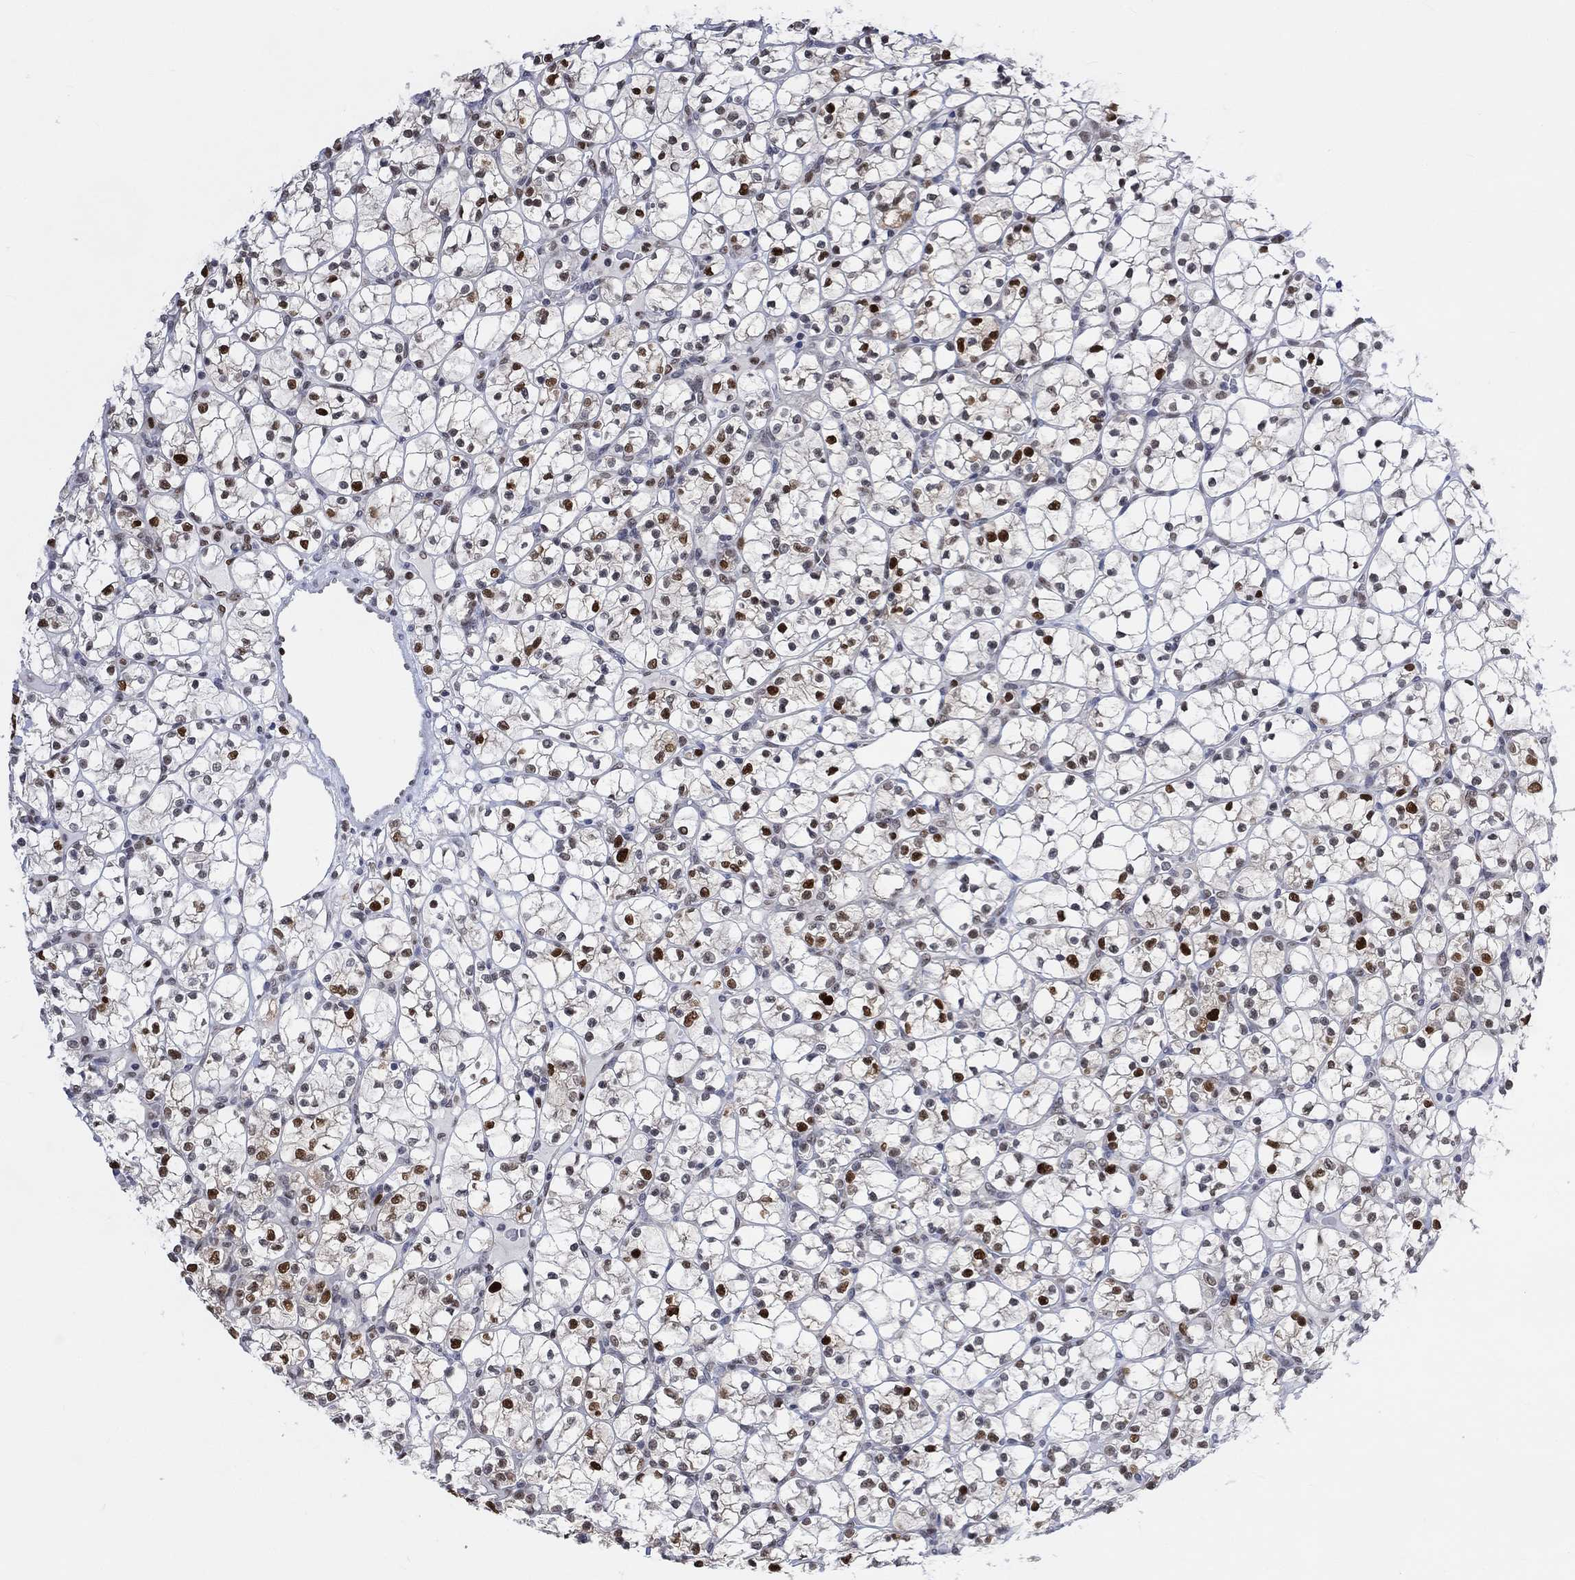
{"staining": {"intensity": "strong", "quantity": "25%-75%", "location": "nuclear"}, "tissue": "renal cancer", "cell_type": "Tumor cells", "image_type": "cancer", "snomed": [{"axis": "morphology", "description": "Adenocarcinoma, NOS"}, {"axis": "topography", "description": "Kidney"}], "caption": "A micrograph of human renal adenocarcinoma stained for a protein reveals strong nuclear brown staining in tumor cells.", "gene": "RAD54L2", "patient": {"sex": "female", "age": 89}}